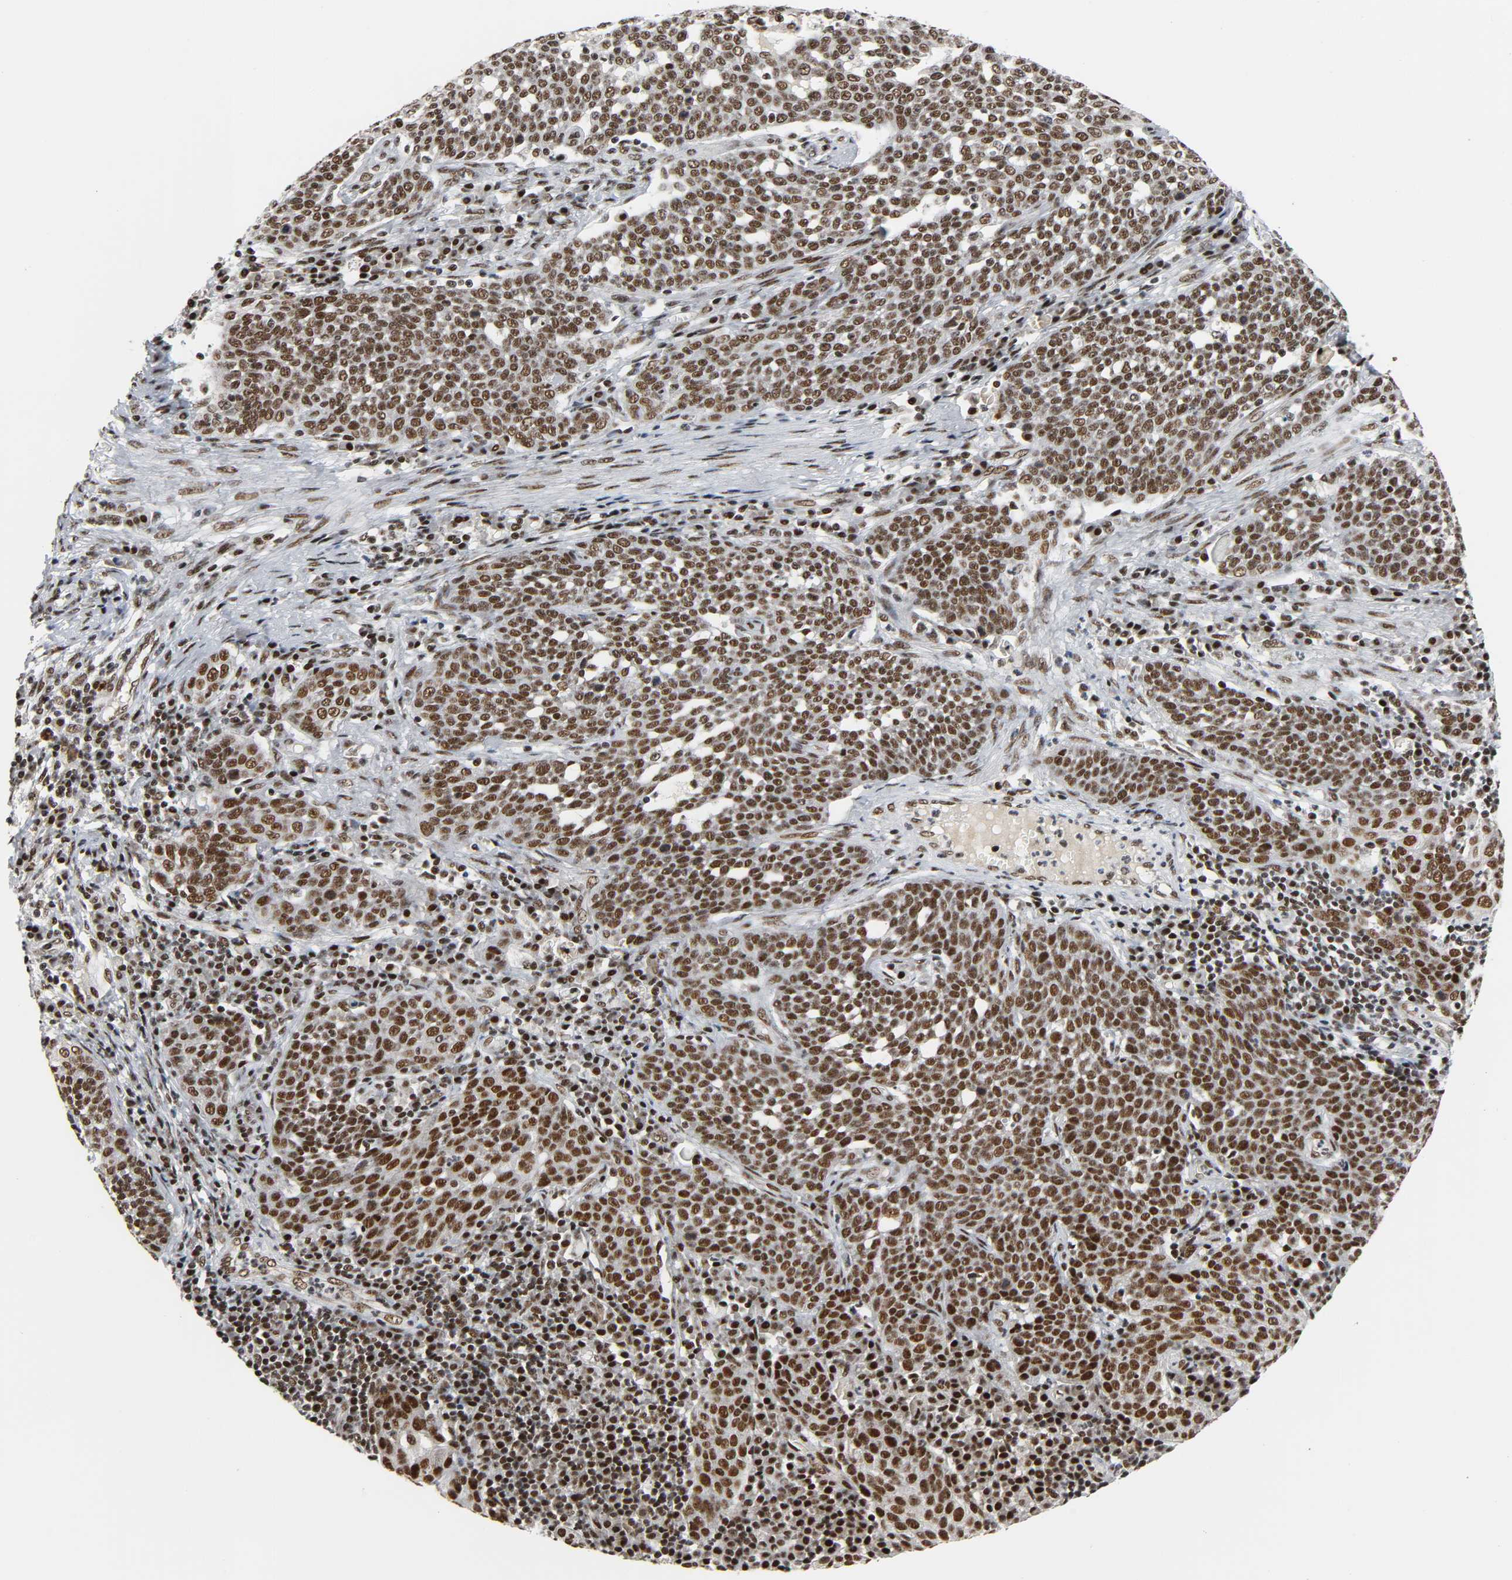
{"staining": {"intensity": "strong", "quantity": ">75%", "location": "nuclear"}, "tissue": "cervical cancer", "cell_type": "Tumor cells", "image_type": "cancer", "snomed": [{"axis": "morphology", "description": "Squamous cell carcinoma, NOS"}, {"axis": "topography", "description": "Cervix"}], "caption": "Immunohistochemical staining of cervical squamous cell carcinoma exhibits high levels of strong nuclear expression in about >75% of tumor cells.", "gene": "CDK9", "patient": {"sex": "female", "age": 34}}